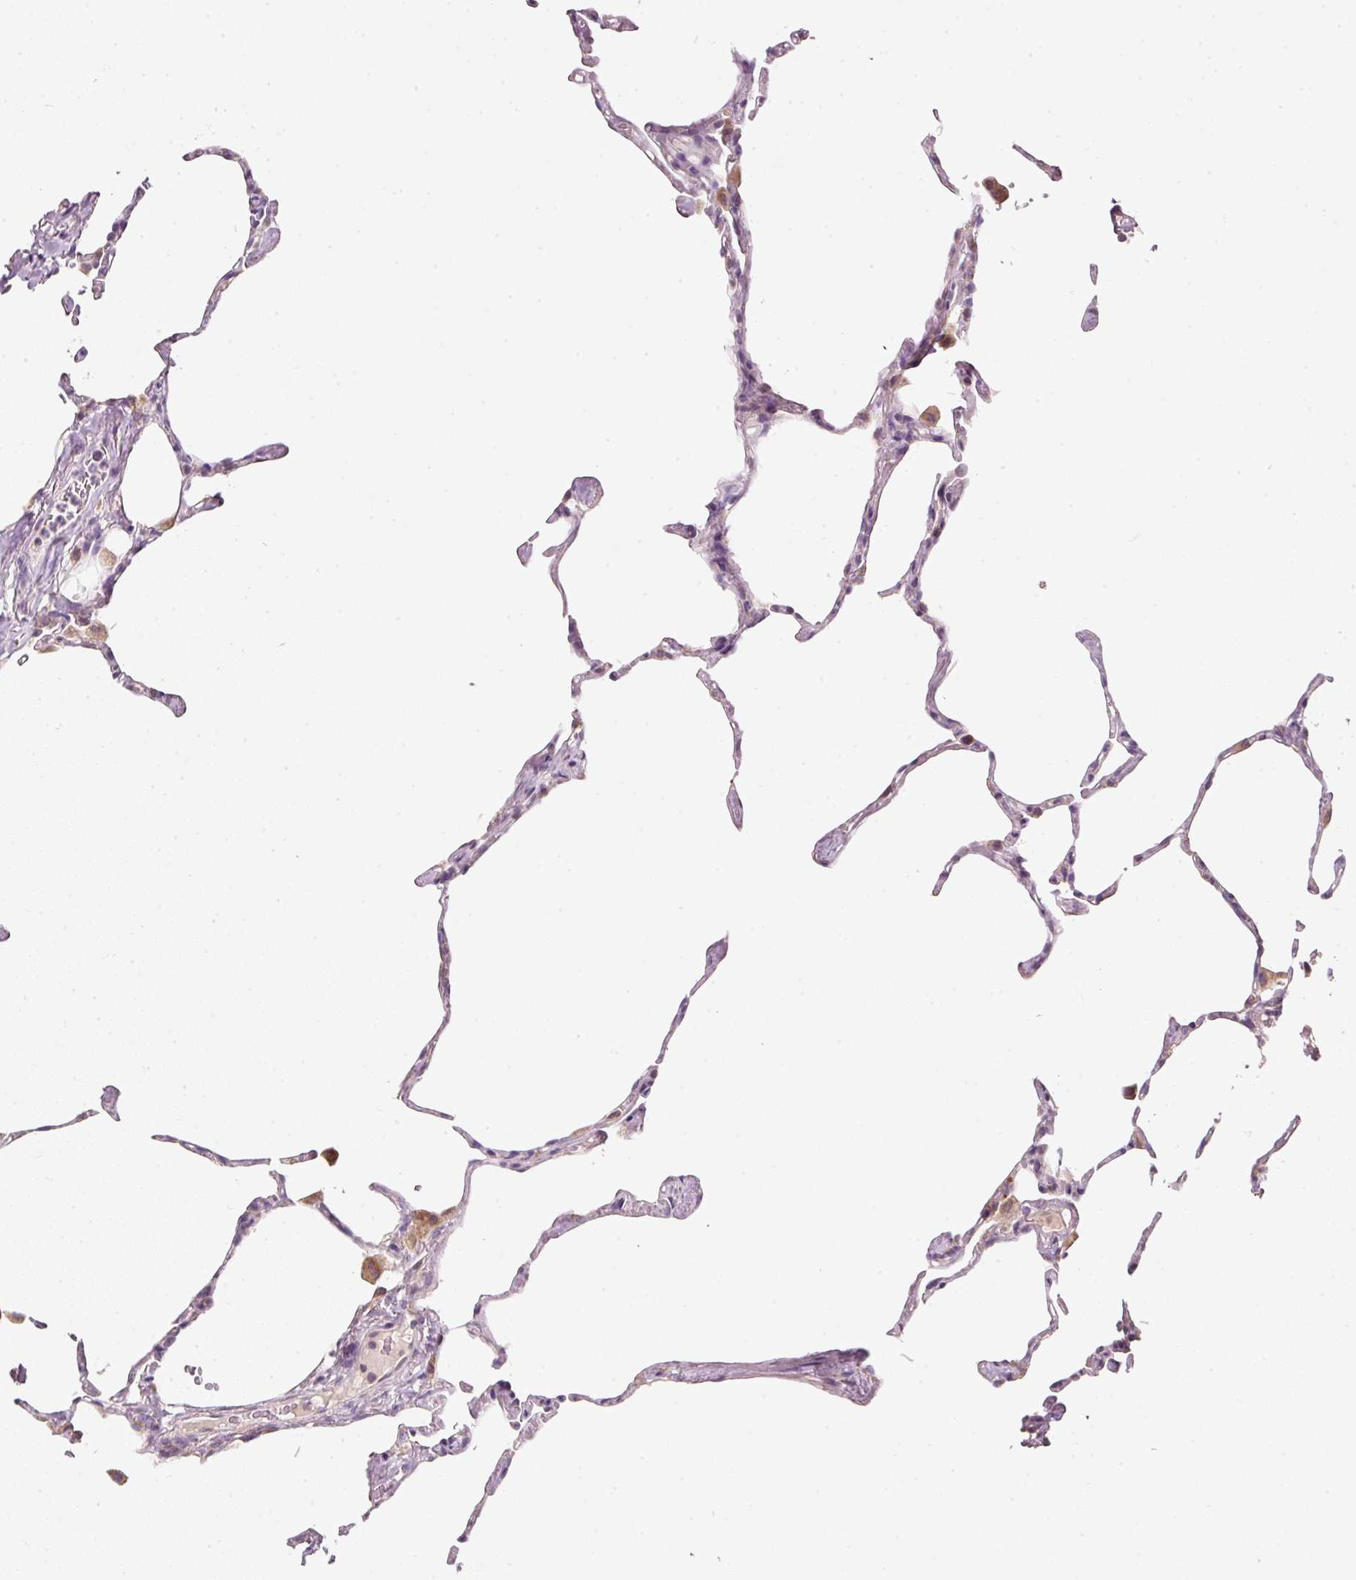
{"staining": {"intensity": "weak", "quantity": "25%-75%", "location": "cytoplasmic/membranous"}, "tissue": "lung", "cell_type": "Alveolar cells", "image_type": "normal", "snomed": [{"axis": "morphology", "description": "Normal tissue, NOS"}, {"axis": "topography", "description": "Lung"}], "caption": "An immunohistochemistry (IHC) image of normal tissue is shown. Protein staining in brown highlights weak cytoplasmic/membranous positivity in lung within alveolar cells.", "gene": "FAM78B", "patient": {"sex": "male", "age": 65}}